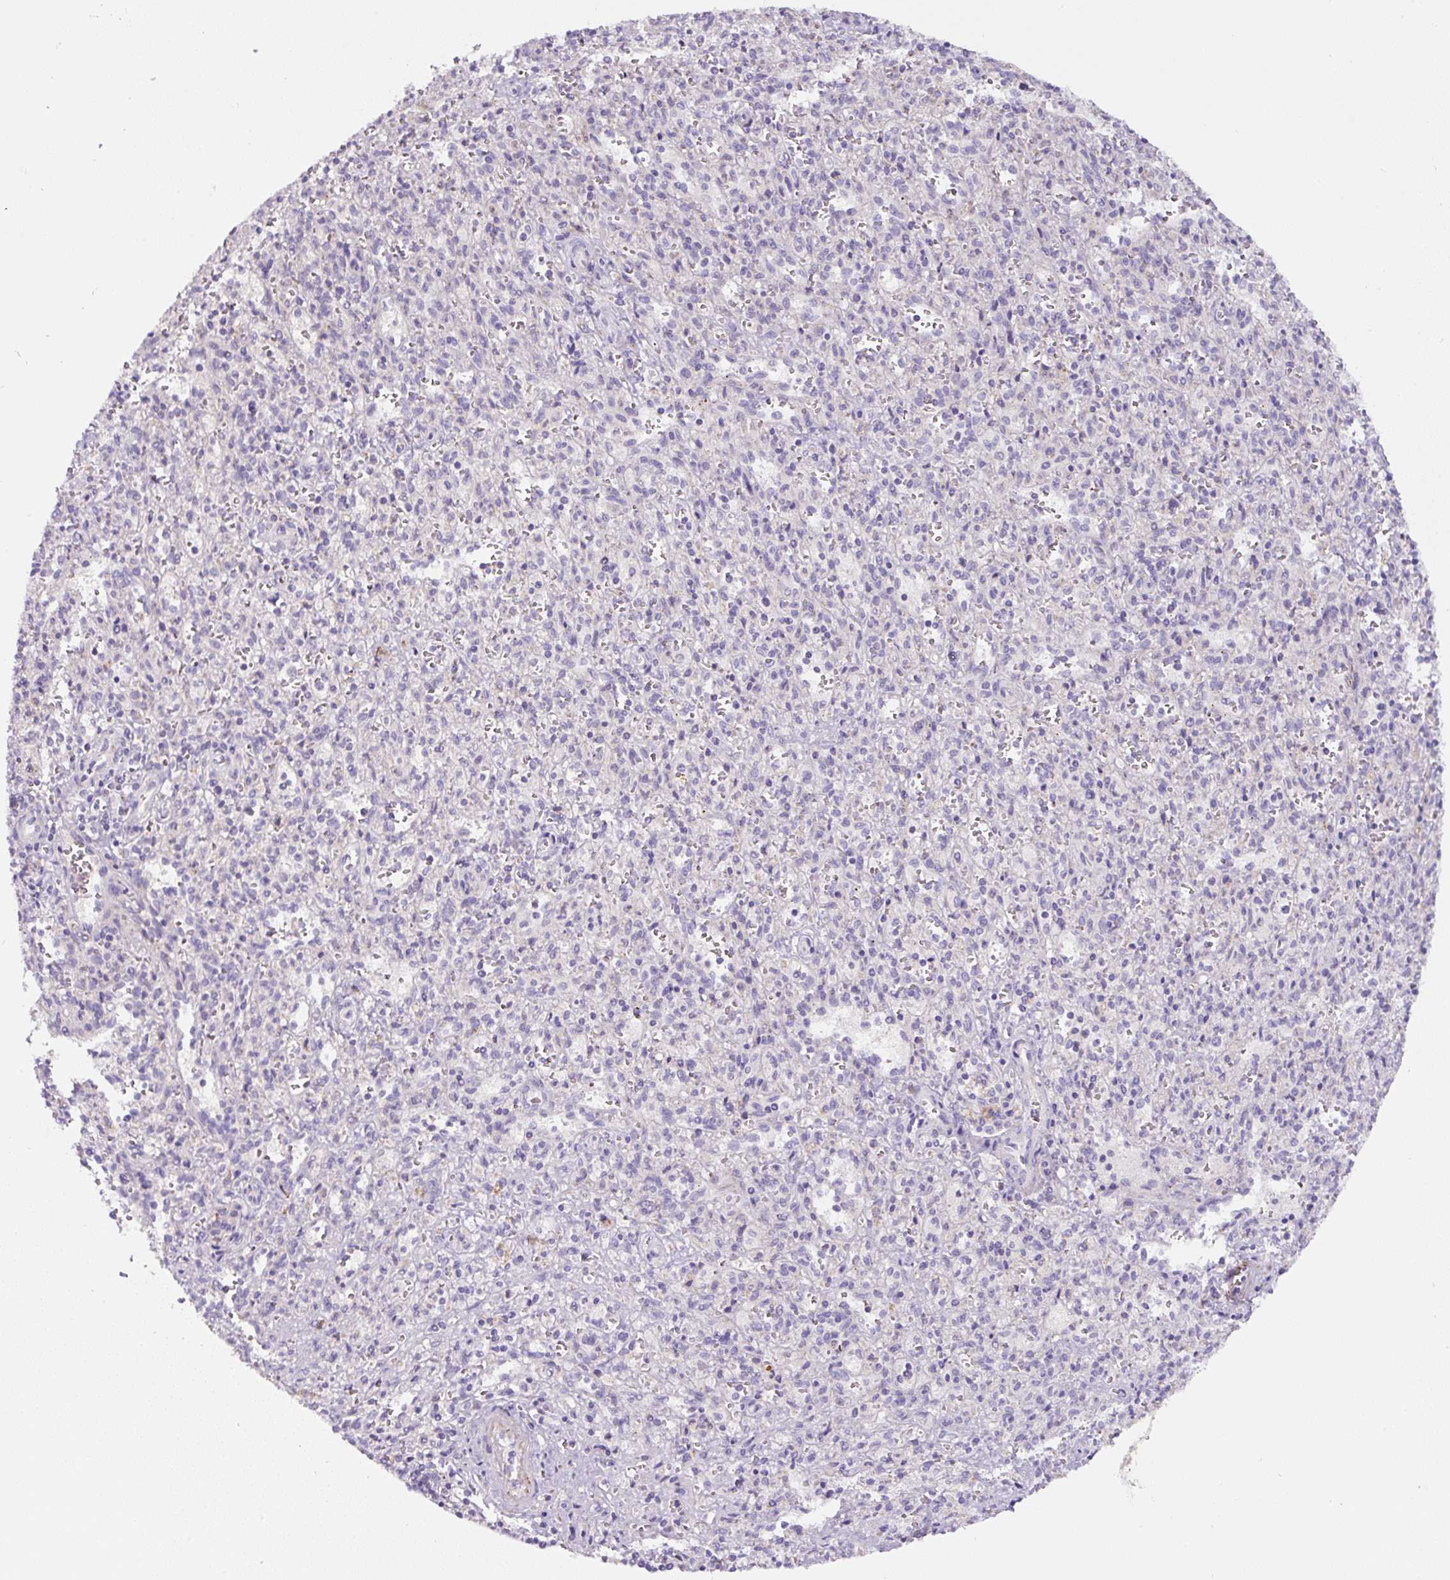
{"staining": {"intensity": "negative", "quantity": "none", "location": "none"}, "tissue": "spleen", "cell_type": "Cells in red pulp", "image_type": "normal", "snomed": [{"axis": "morphology", "description": "Normal tissue, NOS"}, {"axis": "topography", "description": "Spleen"}], "caption": "This is an IHC histopathology image of normal spleen. There is no staining in cells in red pulp.", "gene": "HPS4", "patient": {"sex": "female", "age": 26}}